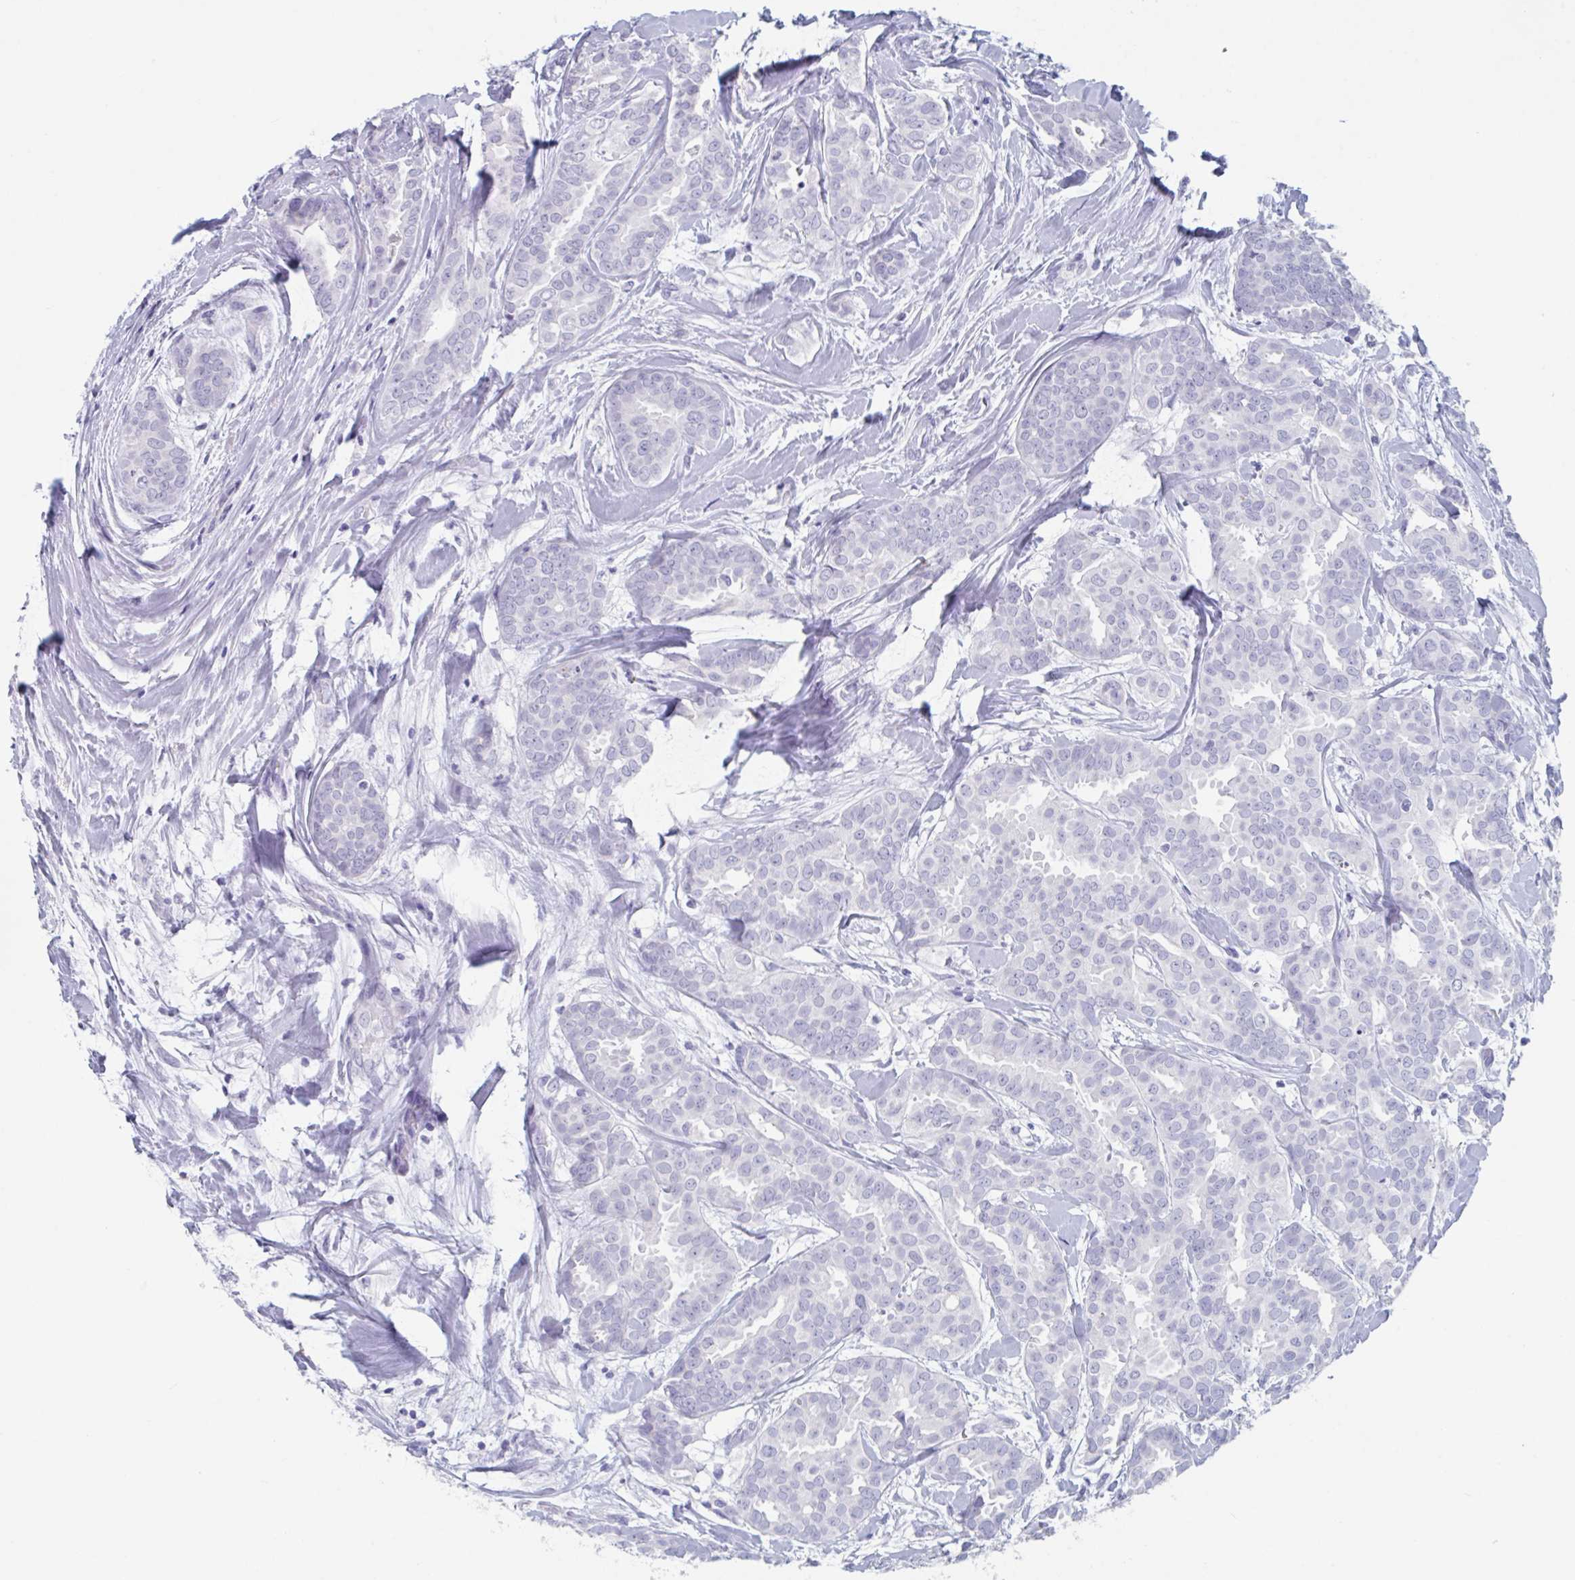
{"staining": {"intensity": "negative", "quantity": "none", "location": "none"}, "tissue": "breast cancer", "cell_type": "Tumor cells", "image_type": "cancer", "snomed": [{"axis": "morphology", "description": "Duct carcinoma"}, {"axis": "topography", "description": "Breast"}], "caption": "Intraductal carcinoma (breast) stained for a protein using immunohistochemistry reveals no positivity tumor cells.", "gene": "NDUFC2", "patient": {"sex": "female", "age": 45}}